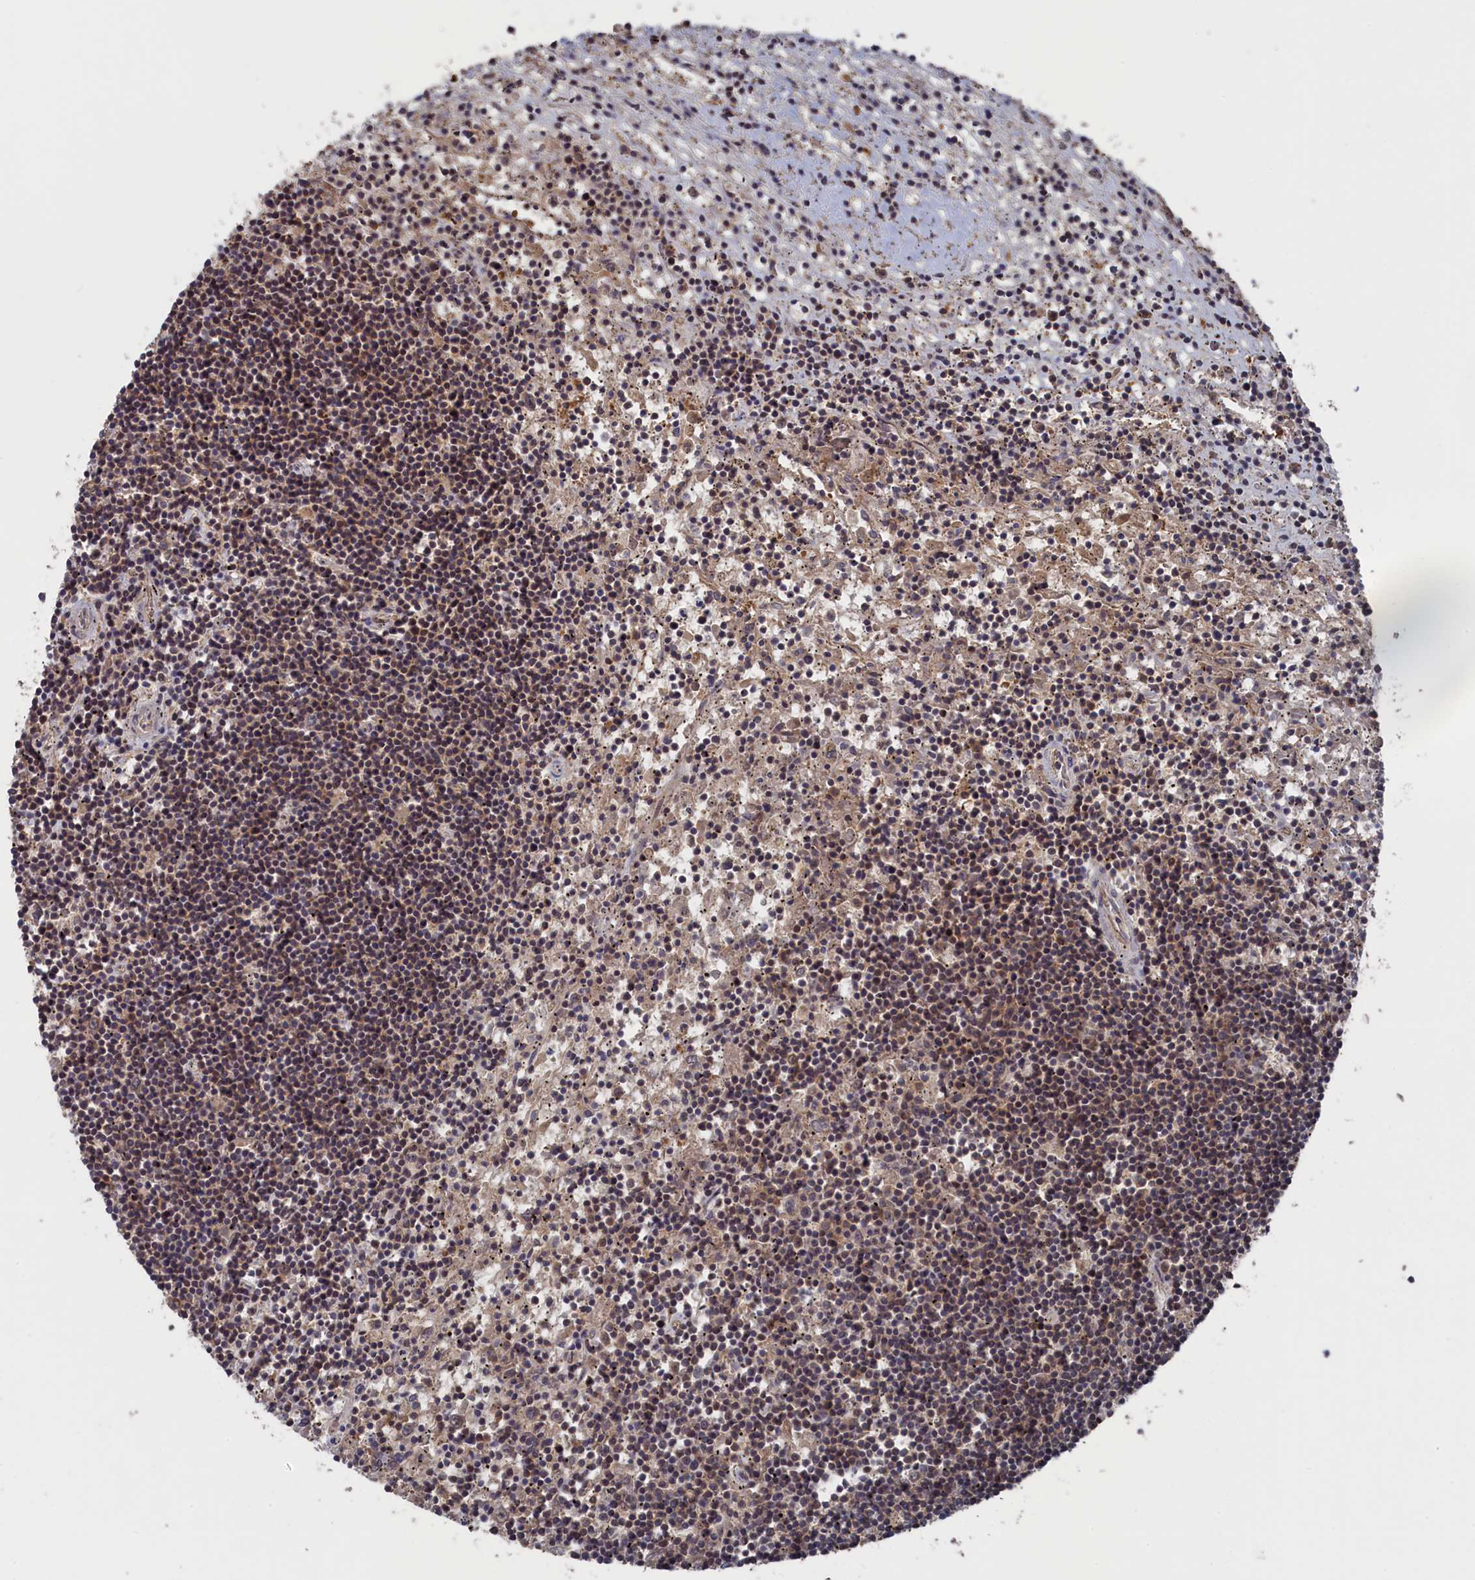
{"staining": {"intensity": "weak", "quantity": "25%-75%", "location": "cytoplasmic/membranous,nuclear"}, "tissue": "lymphoma", "cell_type": "Tumor cells", "image_type": "cancer", "snomed": [{"axis": "morphology", "description": "Malignant lymphoma, non-Hodgkin's type, Low grade"}, {"axis": "topography", "description": "Spleen"}], "caption": "The micrograph reveals staining of malignant lymphoma, non-Hodgkin's type (low-grade), revealing weak cytoplasmic/membranous and nuclear protein expression (brown color) within tumor cells. Using DAB (3,3'-diaminobenzidine) (brown) and hematoxylin (blue) stains, captured at high magnification using brightfield microscopy.", "gene": "NUTF2", "patient": {"sex": "male", "age": 76}}